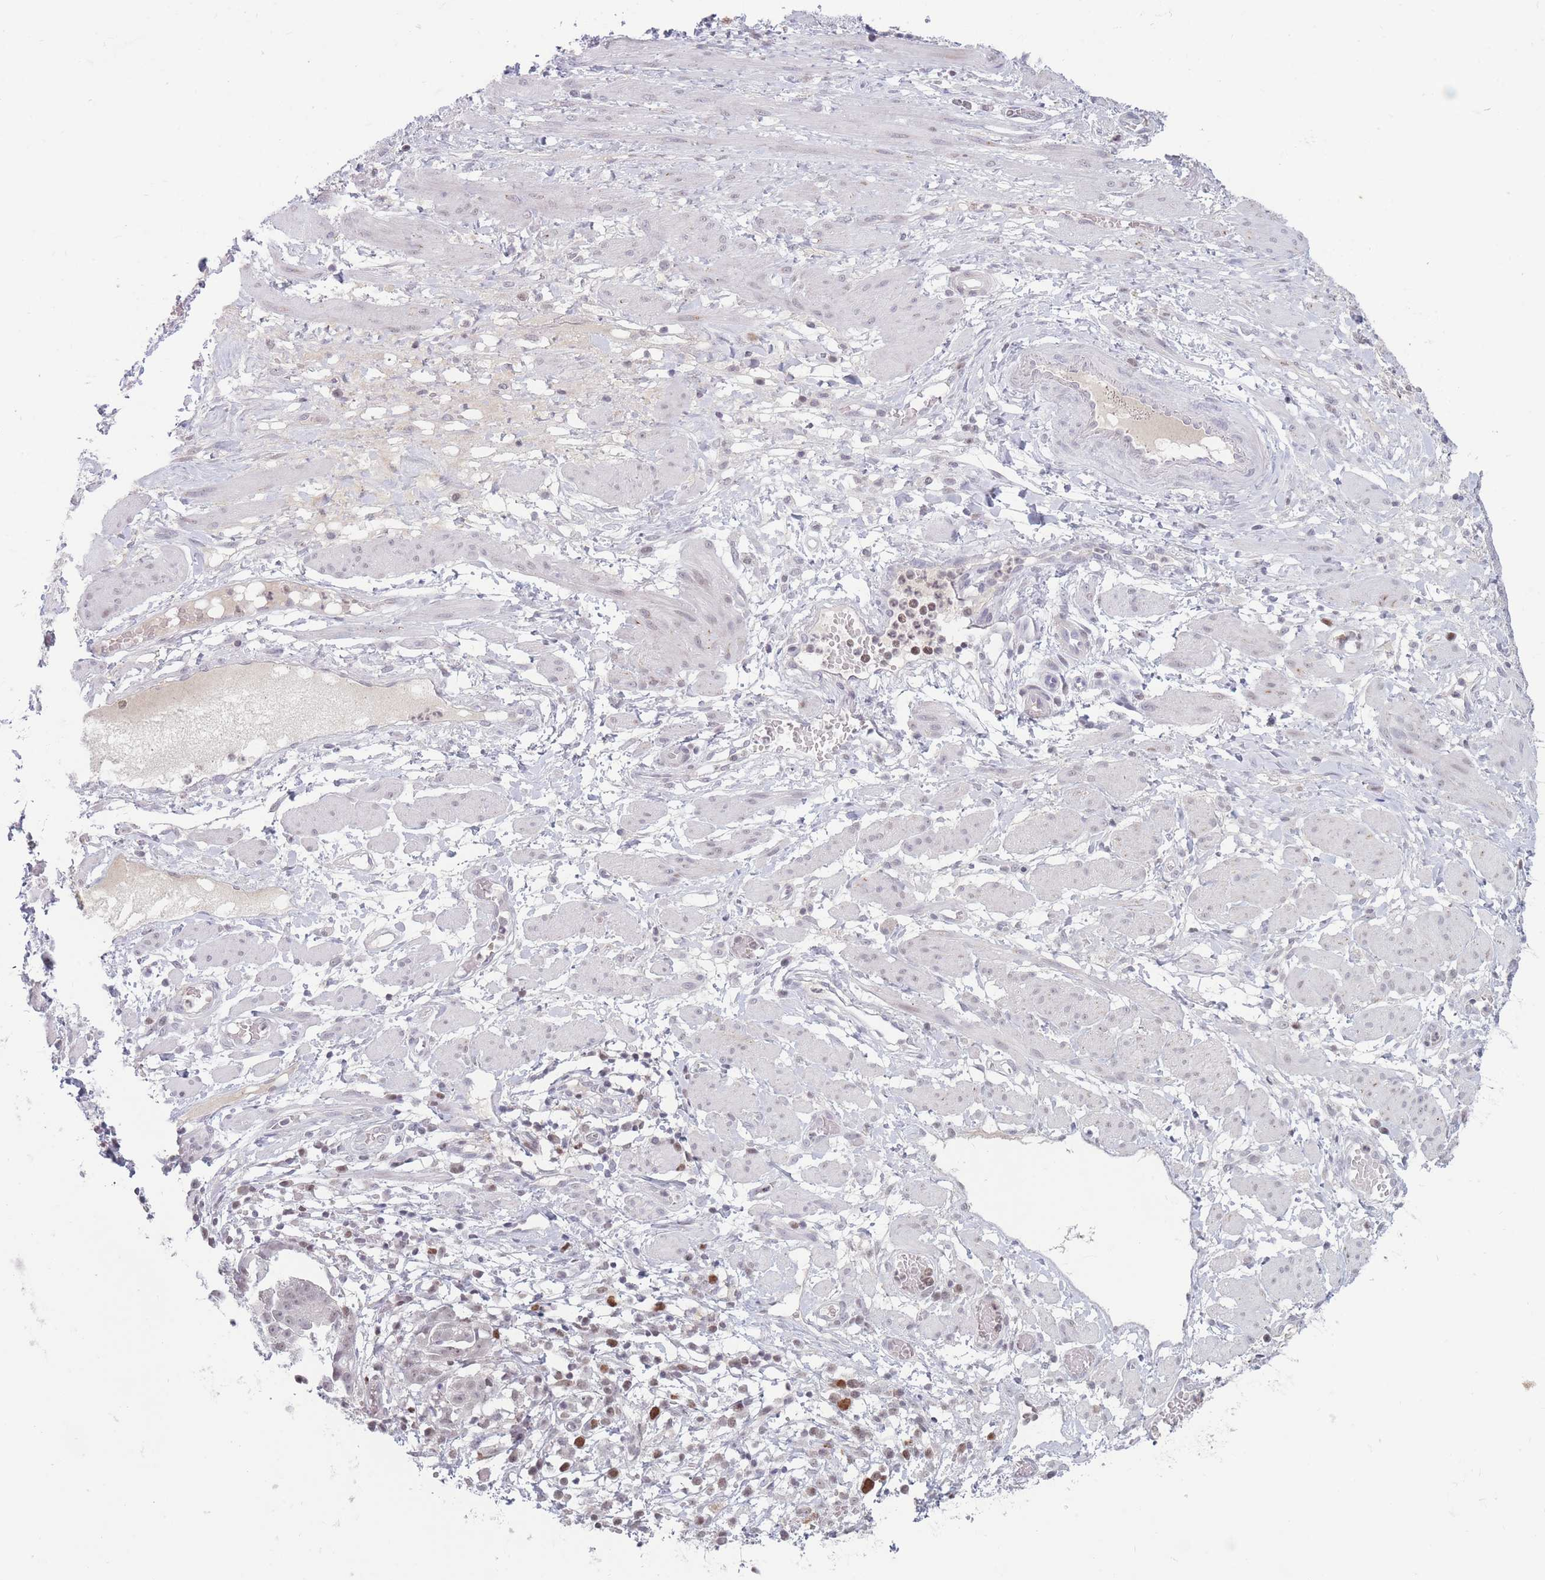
{"staining": {"intensity": "negative", "quantity": "none", "location": "none"}, "tissue": "ovarian cancer", "cell_type": "Tumor cells", "image_type": "cancer", "snomed": [{"axis": "morphology", "description": "Cystadenocarcinoma, serous, NOS"}, {"axis": "topography", "description": "Ovary"}], "caption": "Immunohistochemical staining of ovarian serous cystadenocarcinoma demonstrates no significant positivity in tumor cells.", "gene": "ARID3B", "patient": {"sex": "female", "age": 58}}